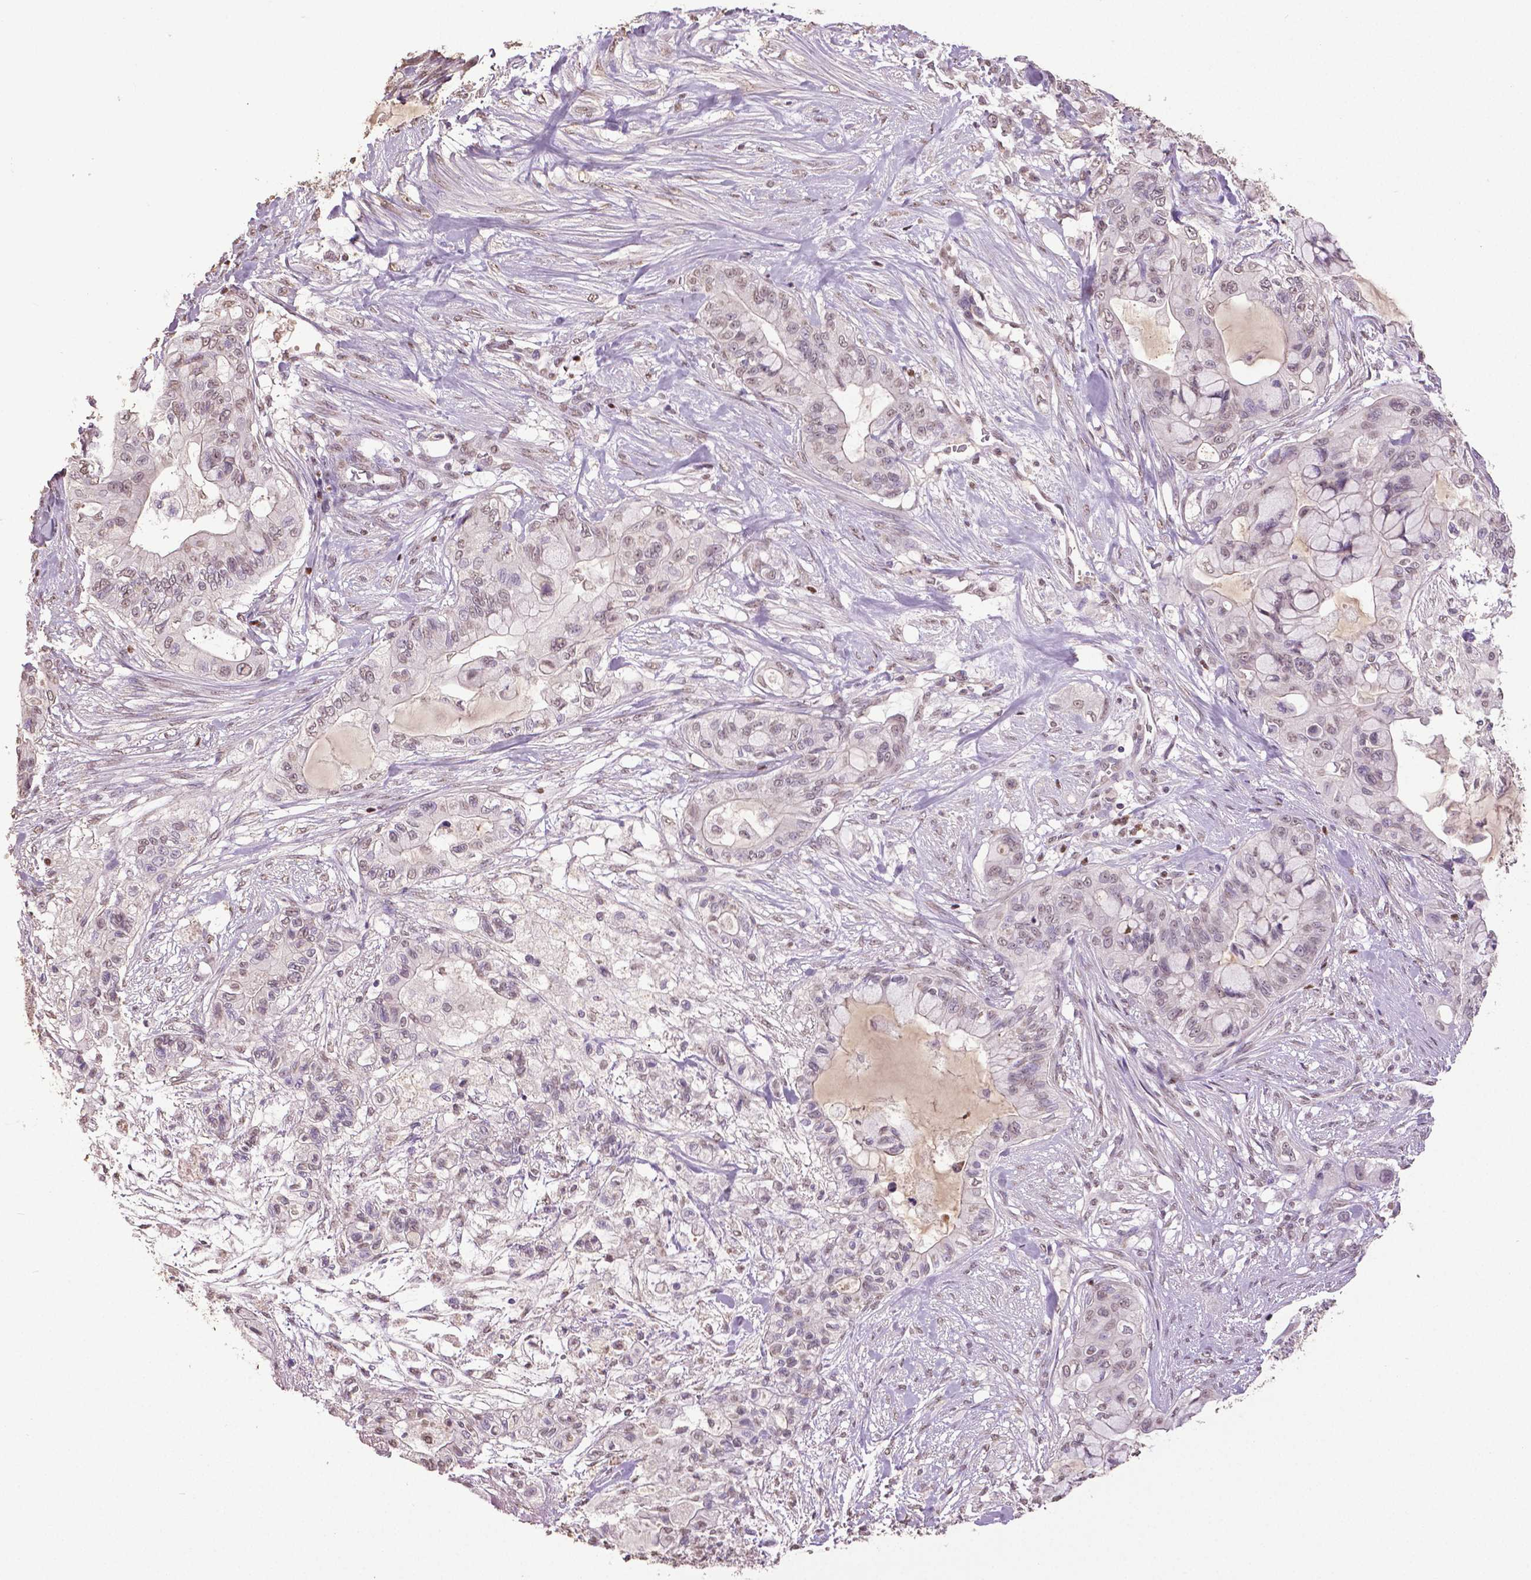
{"staining": {"intensity": "negative", "quantity": "none", "location": "none"}, "tissue": "pancreatic cancer", "cell_type": "Tumor cells", "image_type": "cancer", "snomed": [{"axis": "morphology", "description": "Adenocarcinoma, NOS"}, {"axis": "topography", "description": "Pancreas"}], "caption": "Photomicrograph shows no significant protein positivity in tumor cells of pancreatic adenocarcinoma.", "gene": "RUNX3", "patient": {"sex": "male", "age": 71}}